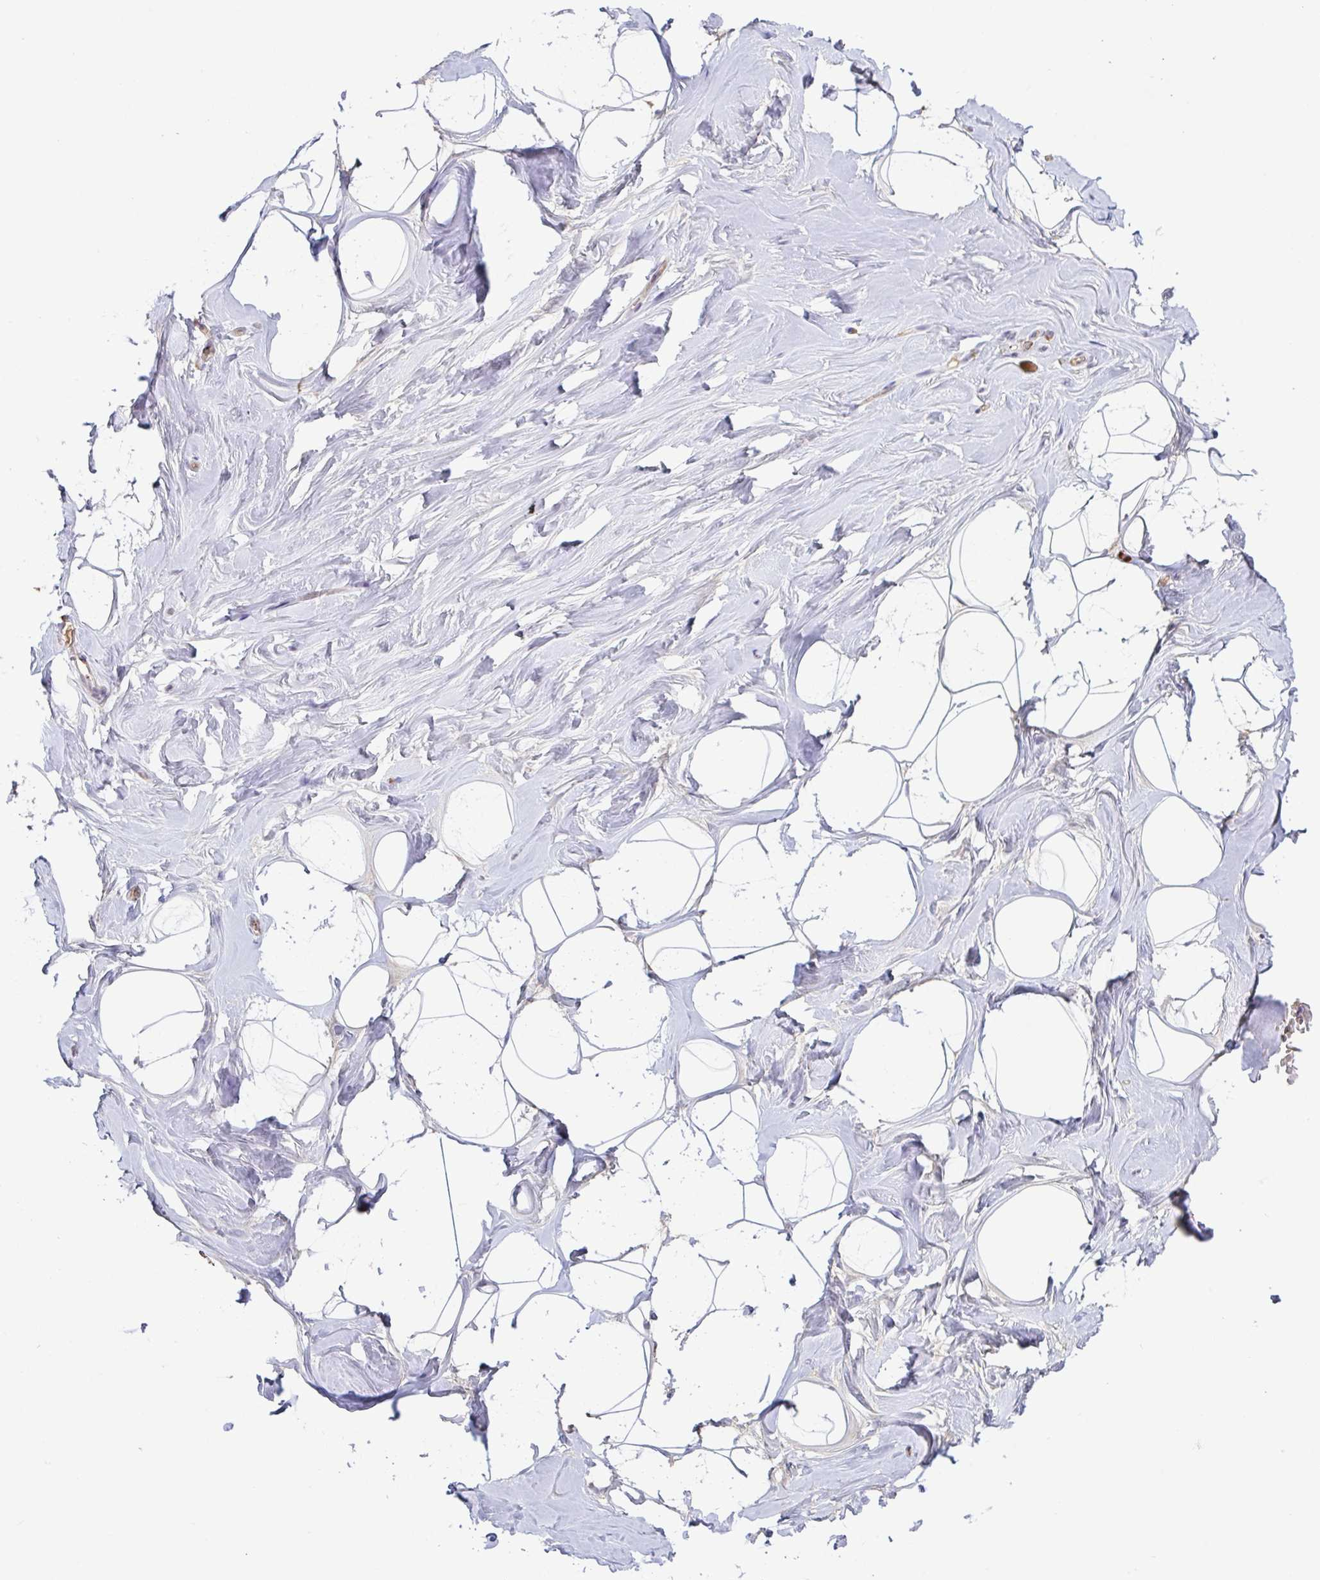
{"staining": {"intensity": "negative", "quantity": "none", "location": "none"}, "tissue": "breast", "cell_type": "Adipocytes", "image_type": "normal", "snomed": [{"axis": "morphology", "description": "Normal tissue, NOS"}, {"axis": "topography", "description": "Breast"}], "caption": "Immunohistochemistry (IHC) image of benign breast: human breast stained with DAB (3,3'-diaminobenzidine) shows no significant protein positivity in adipocytes. The staining is performed using DAB brown chromogen with nuclei counter-stained in using hematoxylin.", "gene": "TAF1D", "patient": {"sex": "female", "age": 32}}